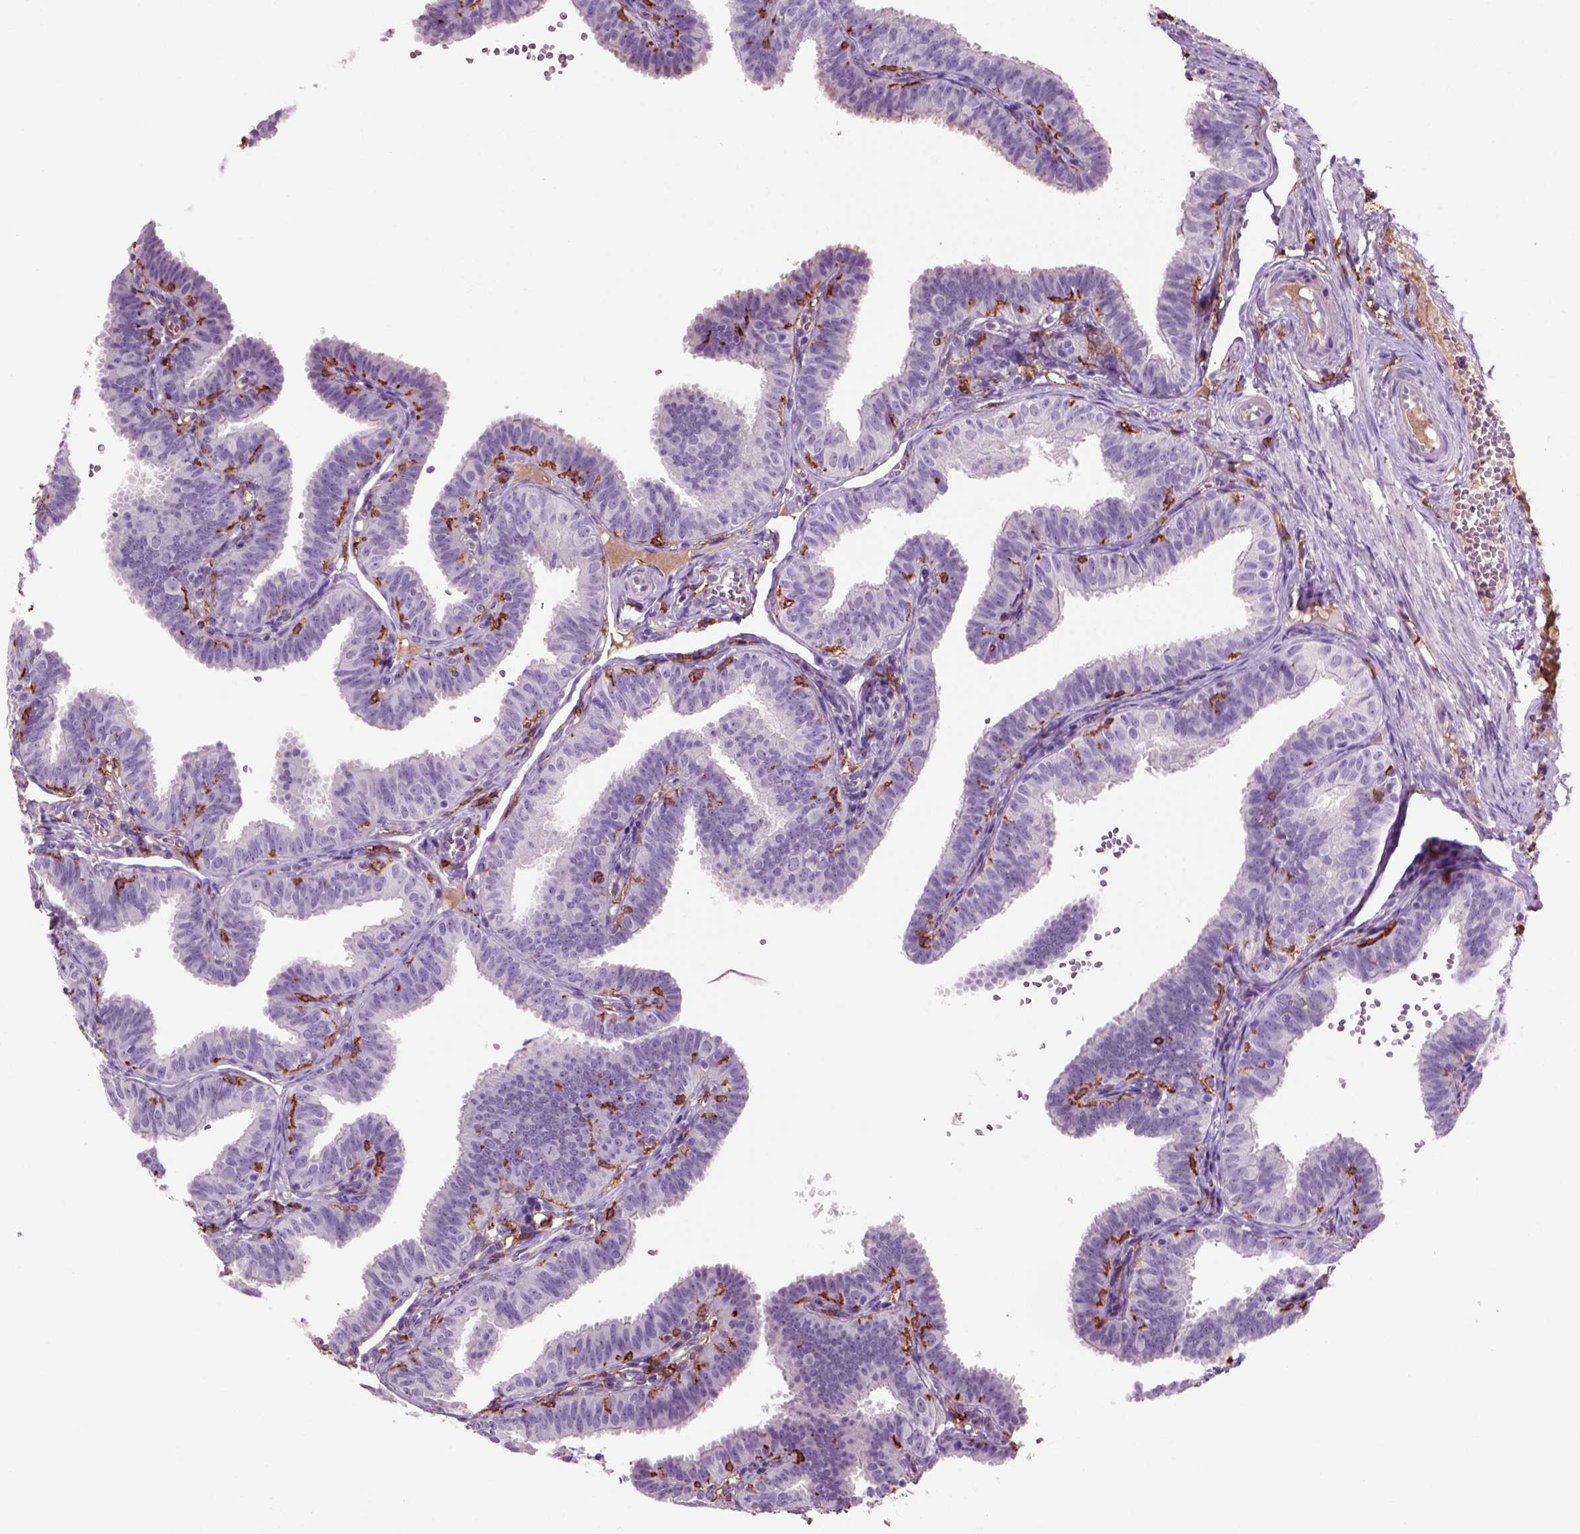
{"staining": {"intensity": "negative", "quantity": "none", "location": "none"}, "tissue": "fallopian tube", "cell_type": "Glandular cells", "image_type": "normal", "snomed": [{"axis": "morphology", "description": "Normal tissue, NOS"}, {"axis": "topography", "description": "Fallopian tube"}], "caption": "High power microscopy micrograph of an immunohistochemistry (IHC) image of unremarkable fallopian tube, revealing no significant positivity in glandular cells.", "gene": "CD14", "patient": {"sex": "female", "age": 25}}